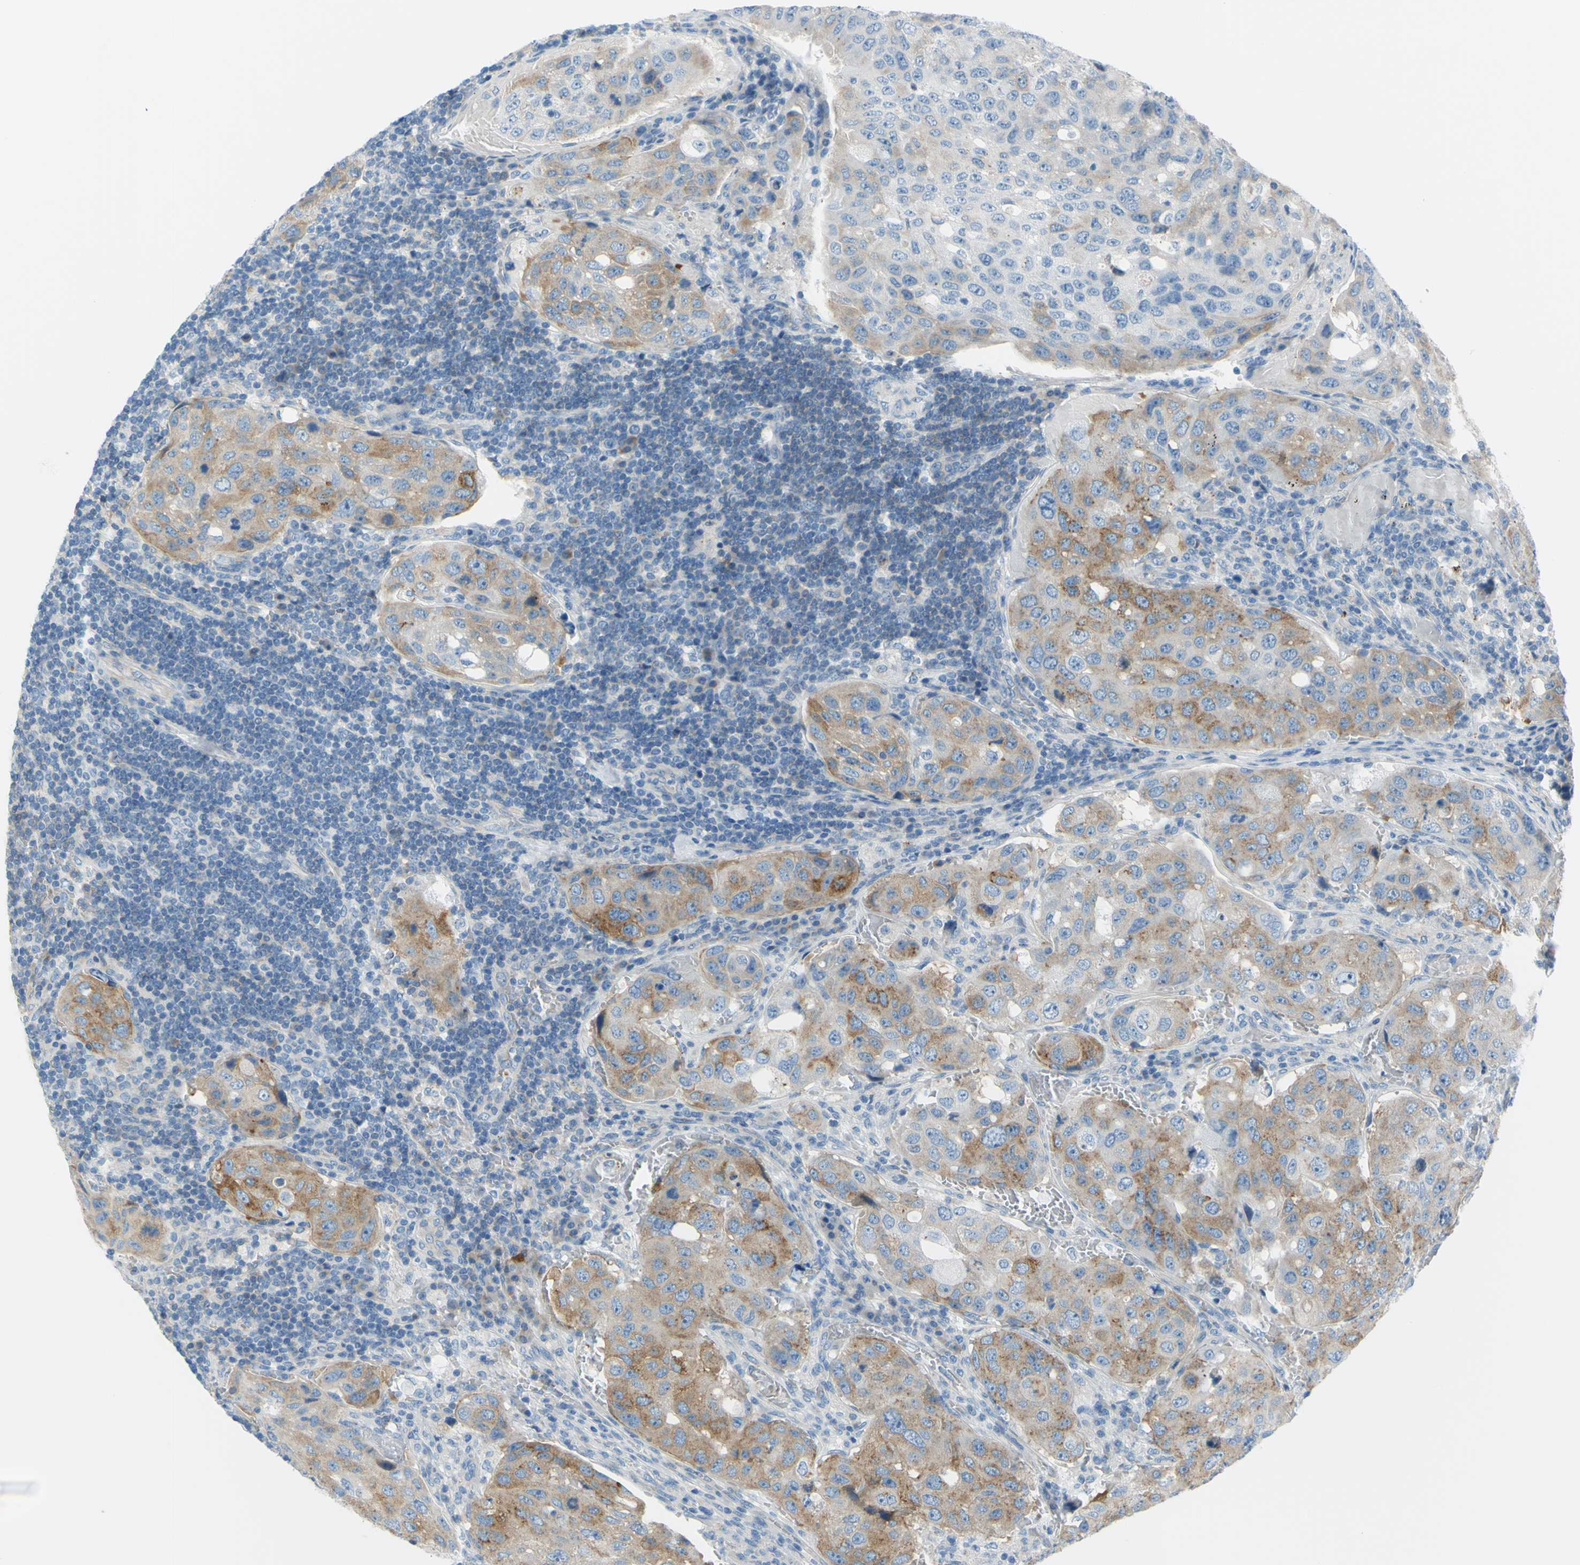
{"staining": {"intensity": "moderate", "quantity": "25%-75%", "location": "cytoplasmic/membranous"}, "tissue": "urothelial cancer", "cell_type": "Tumor cells", "image_type": "cancer", "snomed": [{"axis": "morphology", "description": "Urothelial carcinoma, High grade"}, {"axis": "topography", "description": "Lymph node"}, {"axis": "topography", "description": "Urinary bladder"}], "caption": "Human urothelial cancer stained with a brown dye reveals moderate cytoplasmic/membranous positive staining in about 25%-75% of tumor cells.", "gene": "FRMD4B", "patient": {"sex": "male", "age": 51}}